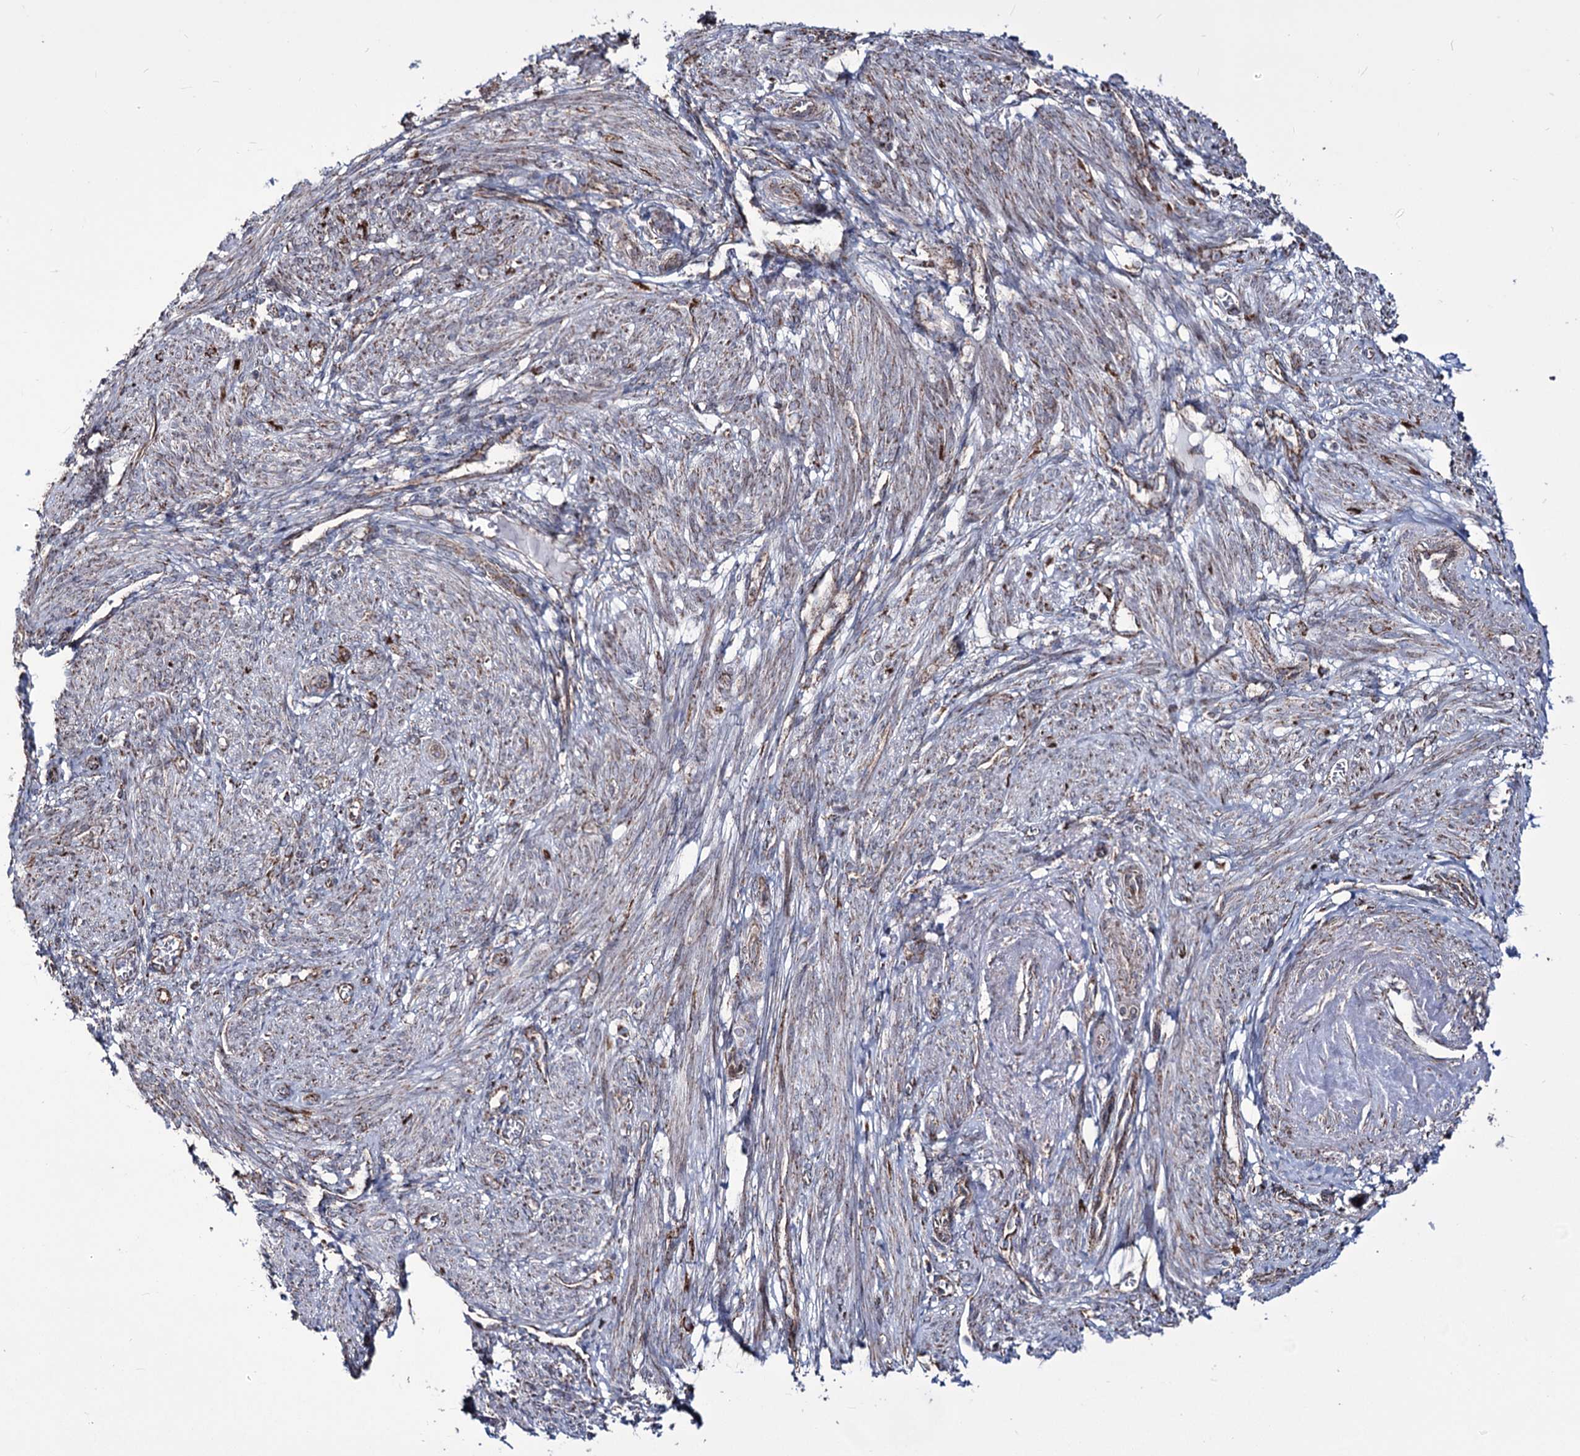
{"staining": {"intensity": "weak", "quantity": "25%-75%", "location": "cytoplasmic/membranous"}, "tissue": "smooth muscle", "cell_type": "Smooth muscle cells", "image_type": "normal", "snomed": [{"axis": "morphology", "description": "Normal tissue, NOS"}, {"axis": "topography", "description": "Smooth muscle"}], "caption": "Benign smooth muscle exhibits weak cytoplasmic/membranous expression in approximately 25%-75% of smooth muscle cells, visualized by immunohistochemistry. The staining is performed using DAB (3,3'-diaminobenzidine) brown chromogen to label protein expression. The nuclei are counter-stained blue using hematoxylin.", "gene": "CREB3L4", "patient": {"sex": "female", "age": 39}}